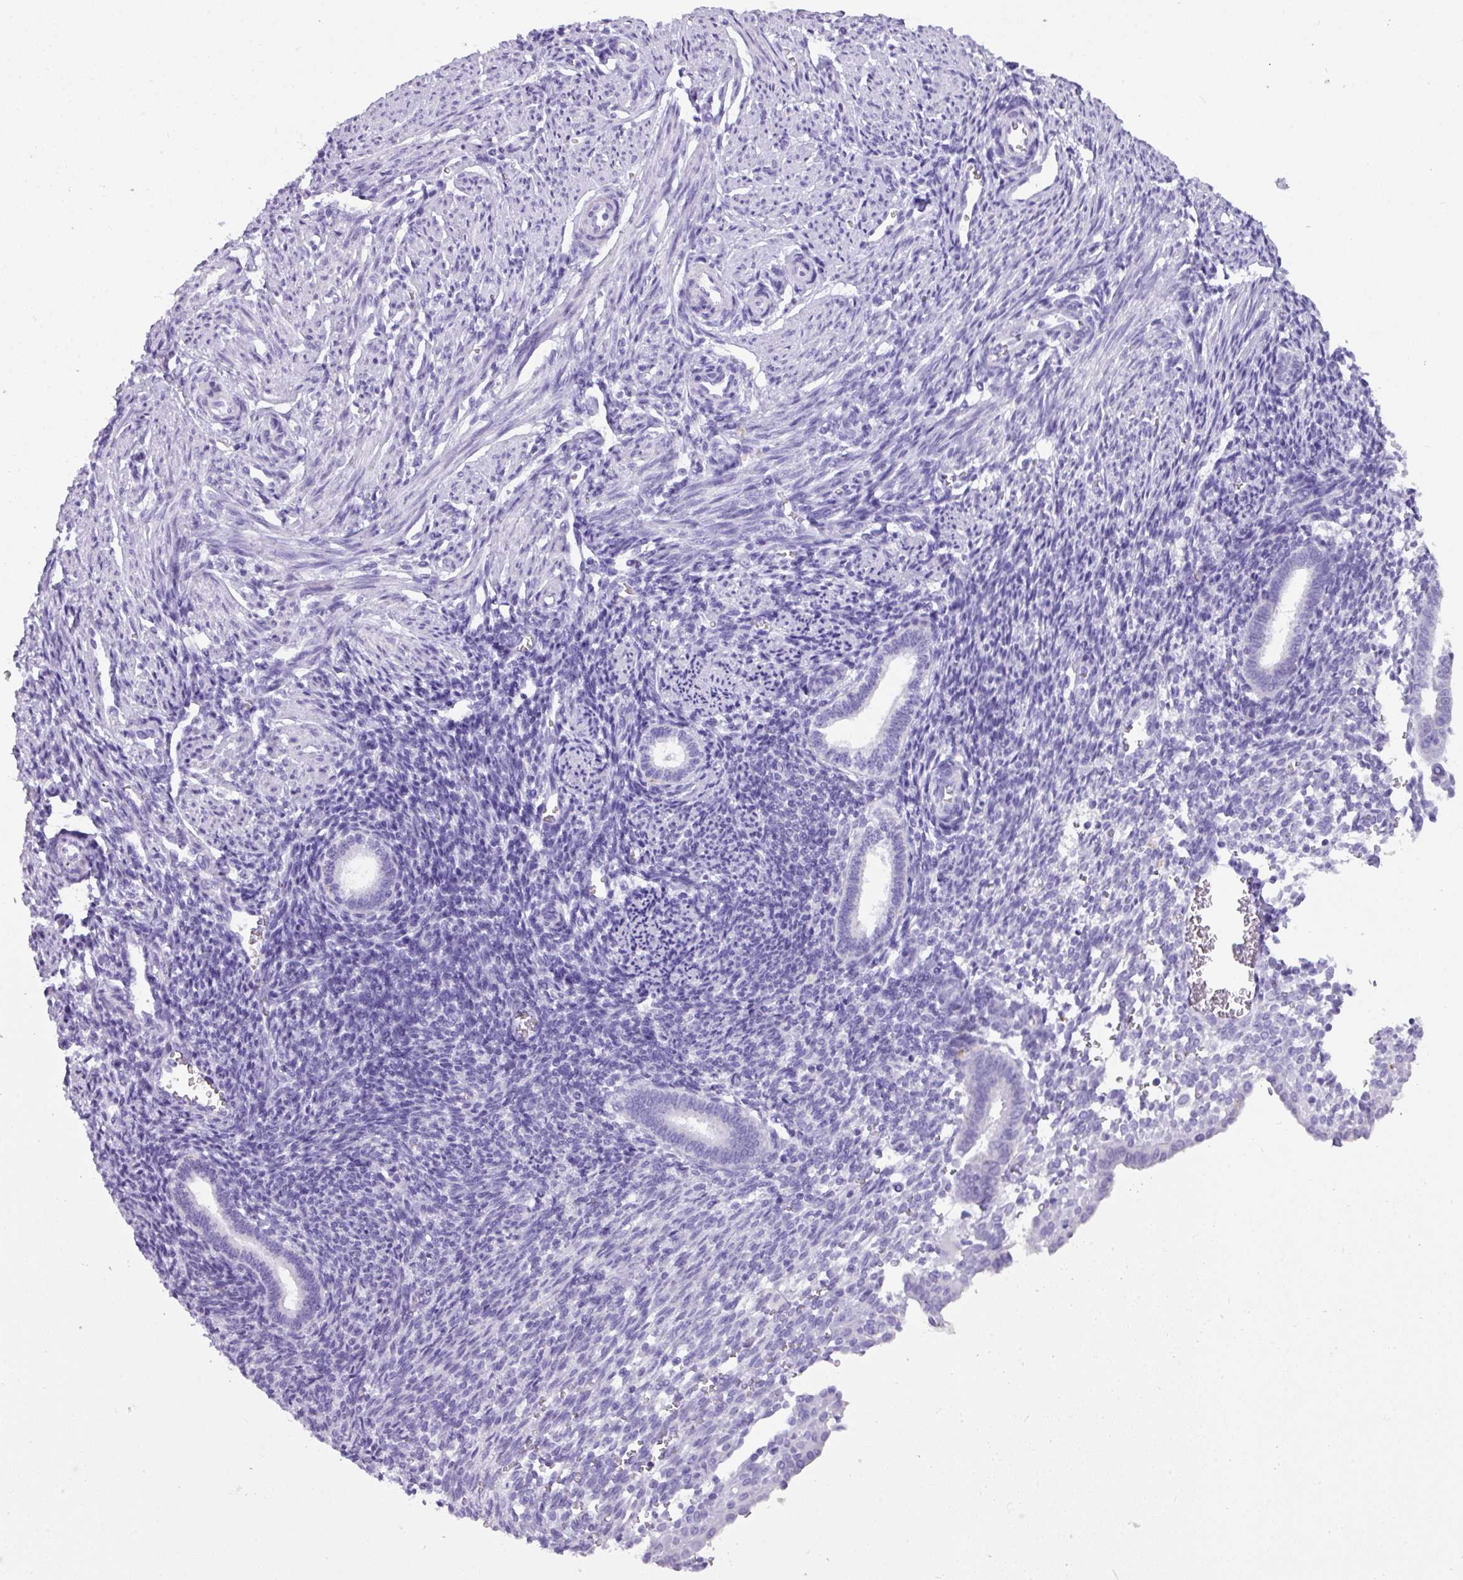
{"staining": {"intensity": "negative", "quantity": "none", "location": "none"}, "tissue": "endometrium", "cell_type": "Cells in endometrial stroma", "image_type": "normal", "snomed": [{"axis": "morphology", "description": "Normal tissue, NOS"}, {"axis": "topography", "description": "Endometrium"}], "caption": "Cells in endometrial stroma show no significant protein staining in unremarkable endometrium. The staining is performed using DAB (3,3'-diaminobenzidine) brown chromogen with nuclei counter-stained in using hematoxylin.", "gene": "NCCRP1", "patient": {"sex": "female", "age": 32}}